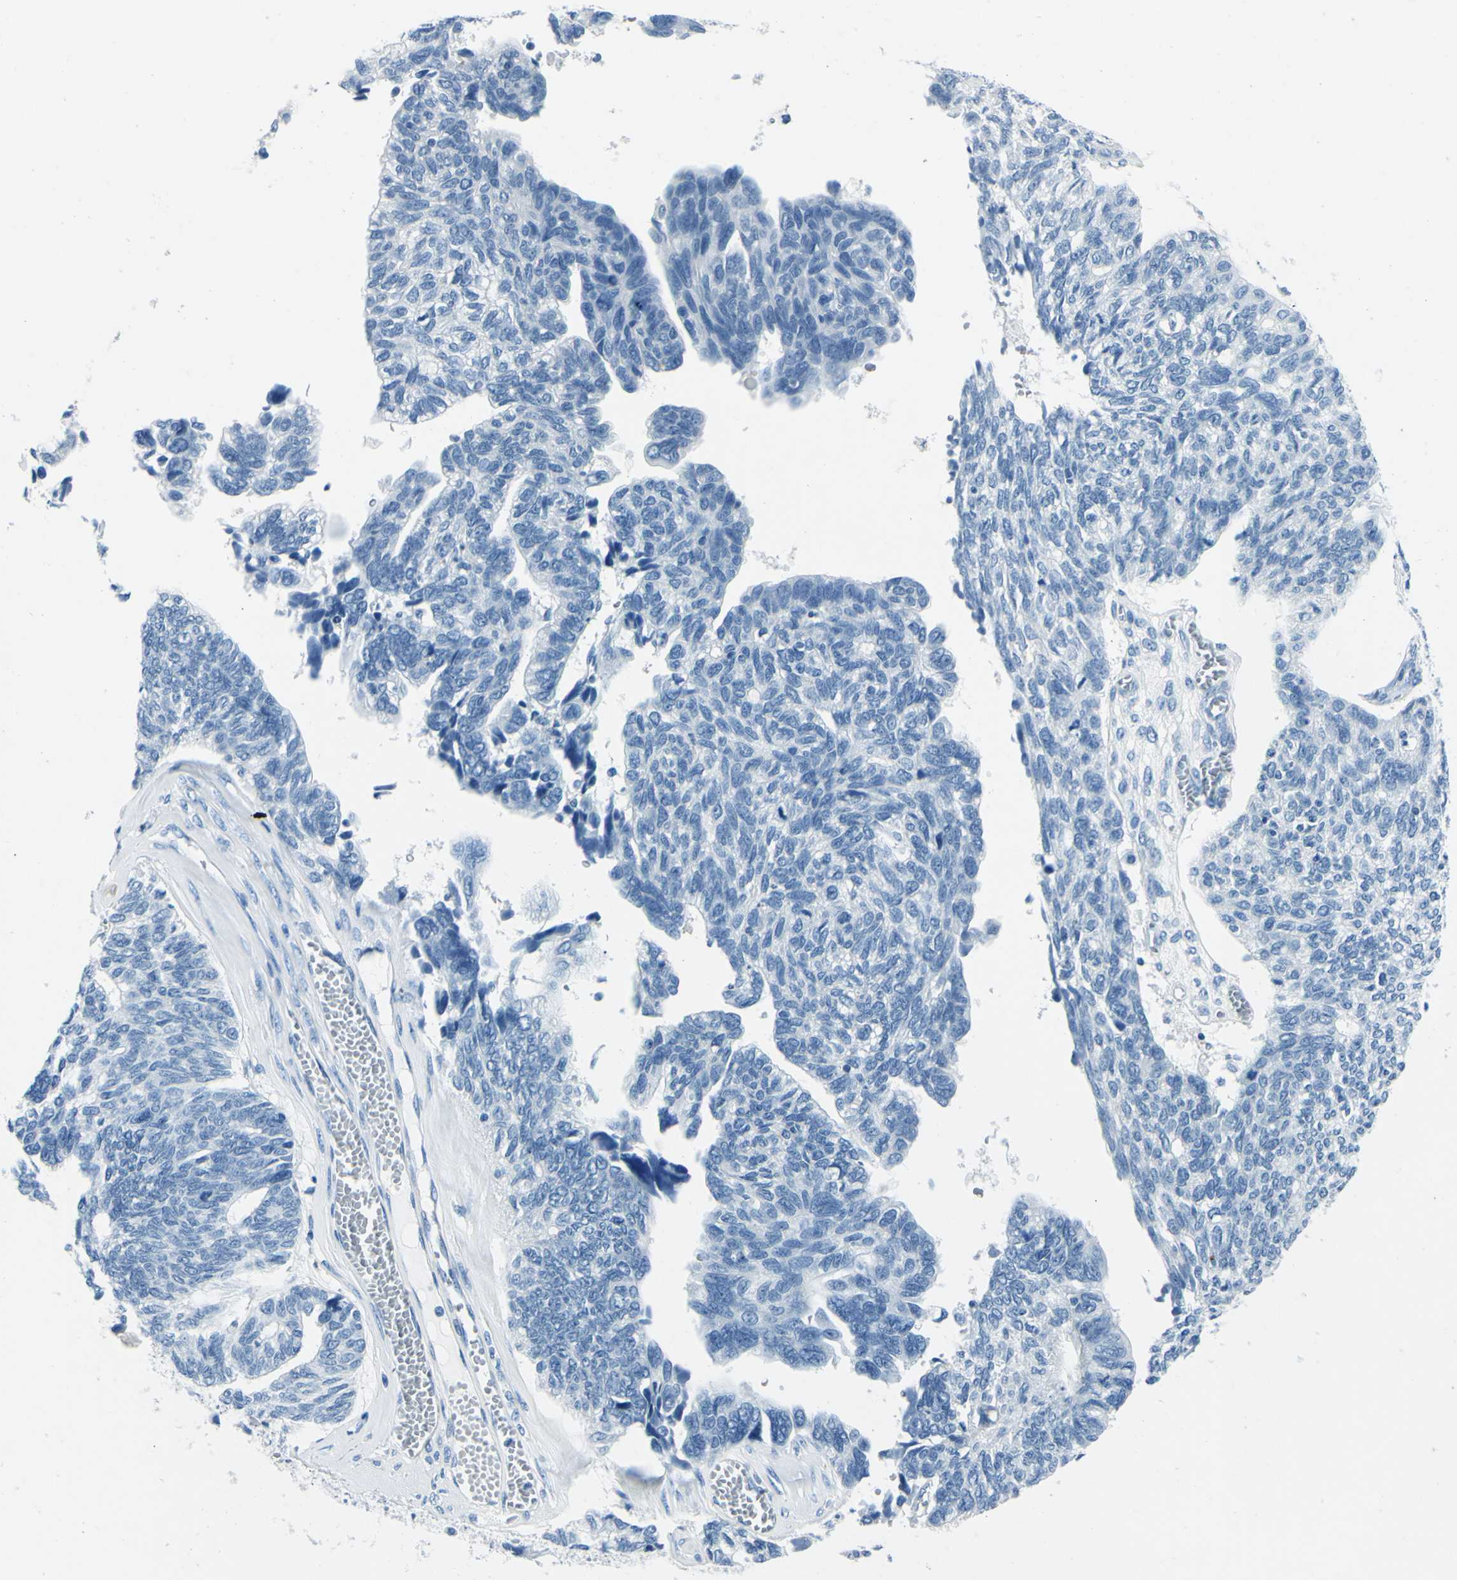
{"staining": {"intensity": "negative", "quantity": "none", "location": "none"}, "tissue": "ovarian cancer", "cell_type": "Tumor cells", "image_type": "cancer", "snomed": [{"axis": "morphology", "description": "Cystadenocarcinoma, serous, NOS"}, {"axis": "topography", "description": "Ovary"}], "caption": "There is no significant staining in tumor cells of serous cystadenocarcinoma (ovarian).", "gene": "CDH15", "patient": {"sex": "female", "age": 79}}